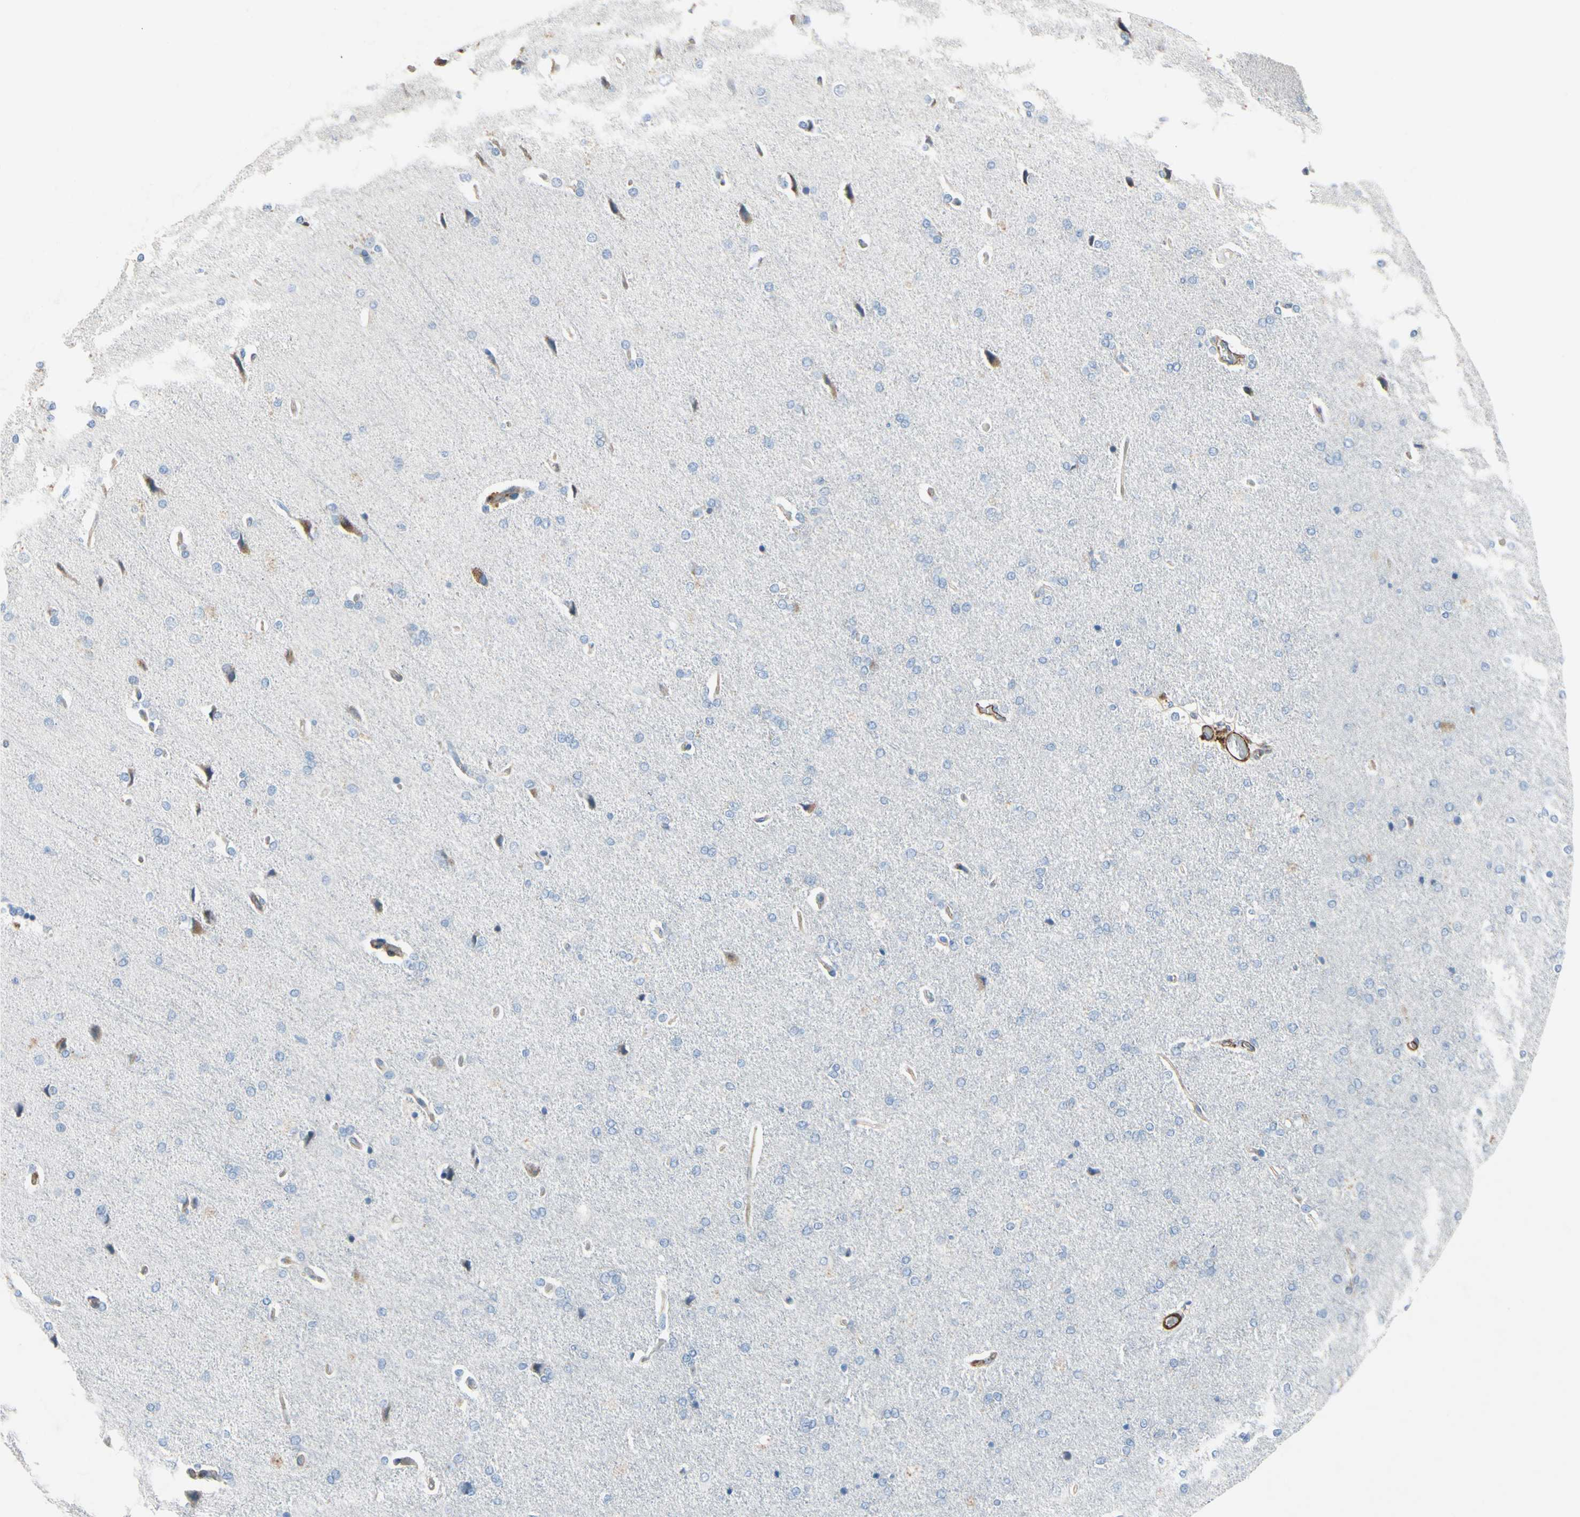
{"staining": {"intensity": "strong", "quantity": "25%-75%", "location": "cytoplasmic/membranous"}, "tissue": "cerebral cortex", "cell_type": "Endothelial cells", "image_type": "normal", "snomed": [{"axis": "morphology", "description": "Normal tissue, NOS"}, {"axis": "topography", "description": "Cerebral cortex"}], "caption": "Immunohistochemical staining of normal cerebral cortex demonstrates strong cytoplasmic/membranous protein expression in about 25%-75% of endothelial cells.", "gene": "TPM1", "patient": {"sex": "male", "age": 62}}